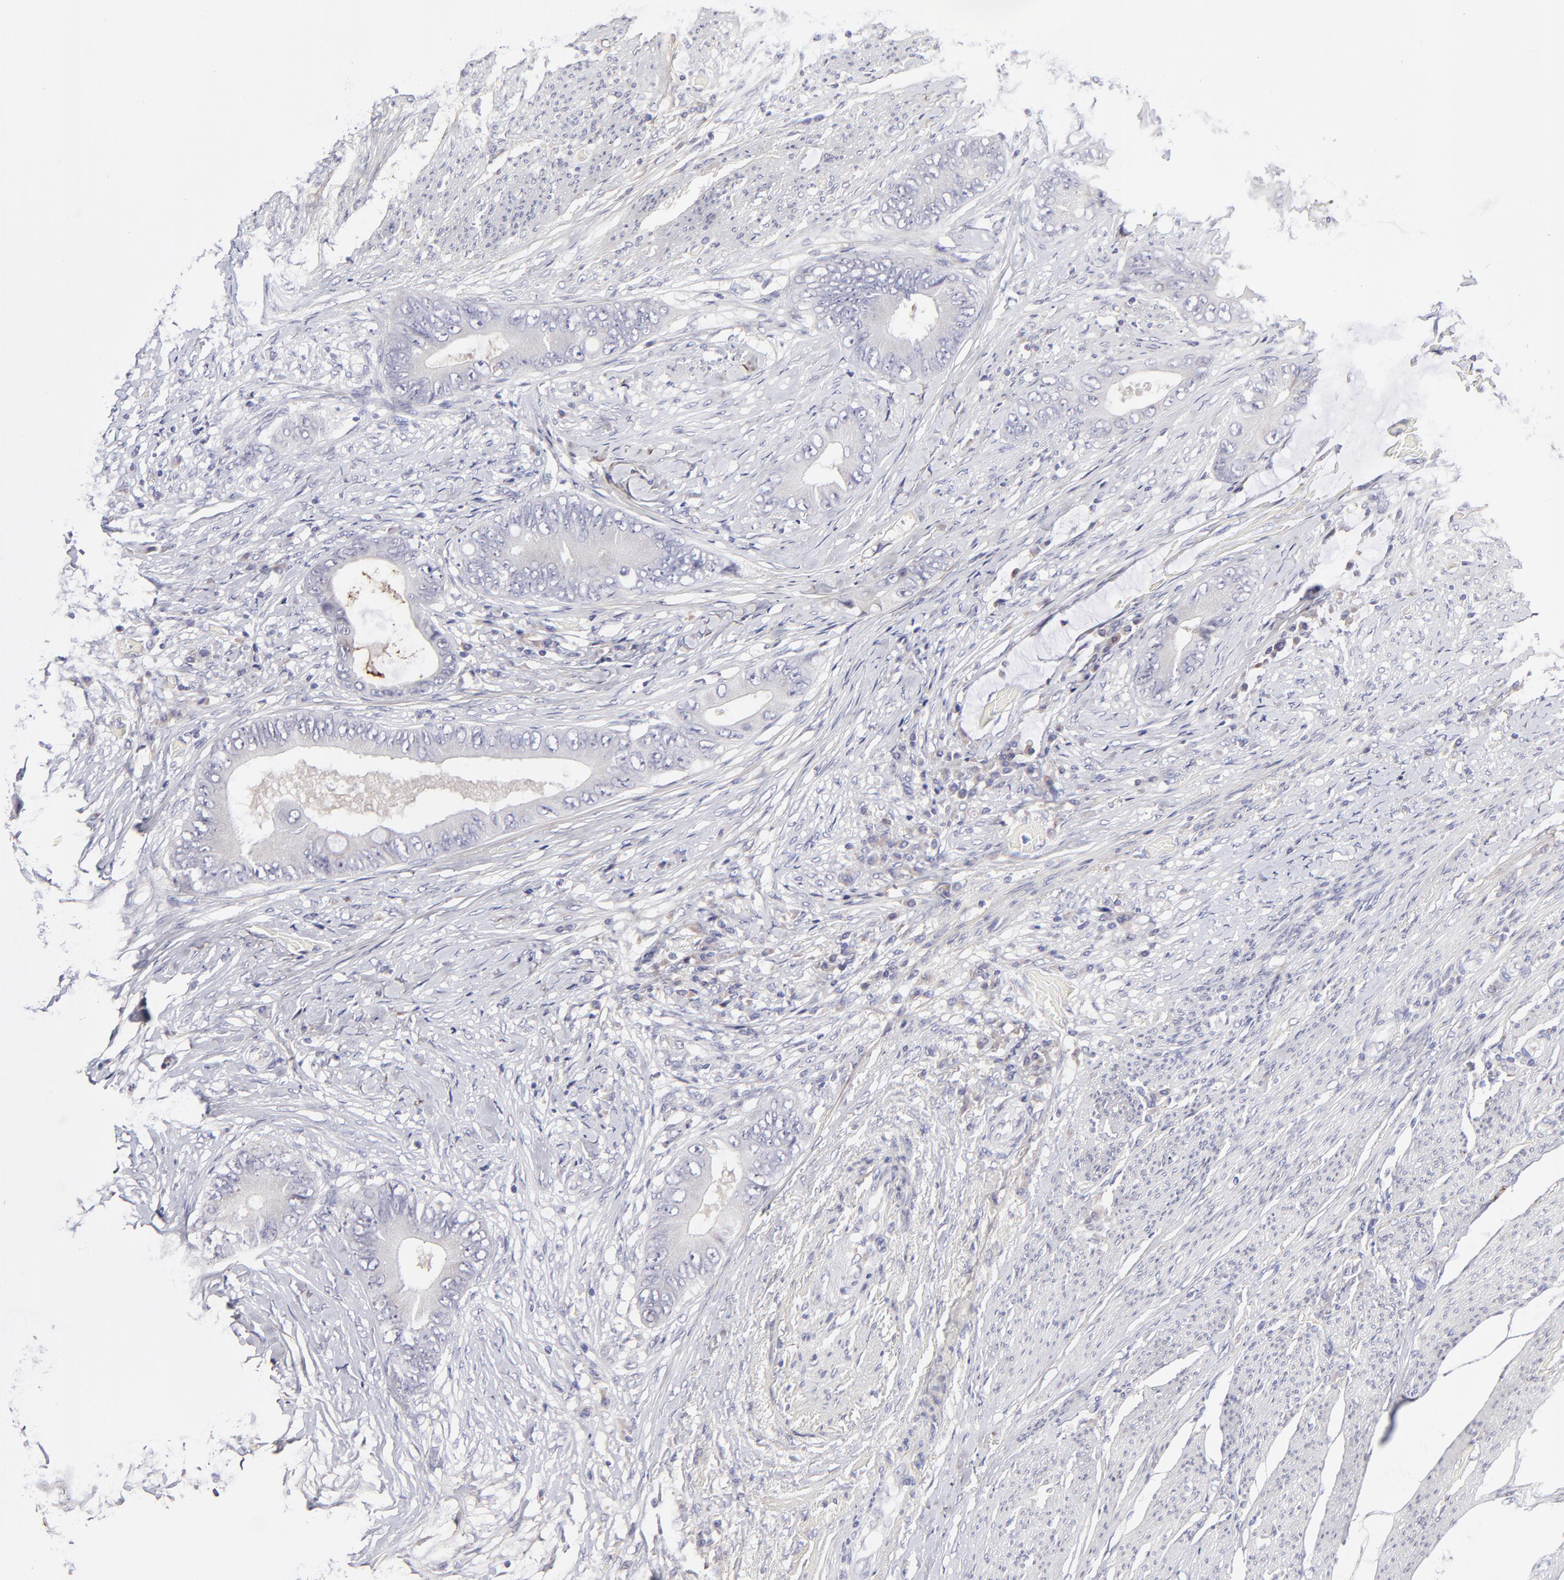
{"staining": {"intensity": "negative", "quantity": "none", "location": "none"}, "tissue": "colorectal cancer", "cell_type": "Tumor cells", "image_type": "cancer", "snomed": [{"axis": "morphology", "description": "Normal tissue, NOS"}, {"axis": "morphology", "description": "Adenocarcinoma, NOS"}, {"axis": "topography", "description": "Rectum"}, {"axis": "topography", "description": "Peripheral nerve tissue"}], "caption": "An IHC photomicrograph of adenocarcinoma (colorectal) is shown. There is no staining in tumor cells of adenocarcinoma (colorectal). (DAB (3,3'-diaminobenzidine) immunohistochemistry with hematoxylin counter stain).", "gene": "BTG2", "patient": {"sex": "female", "age": 77}}